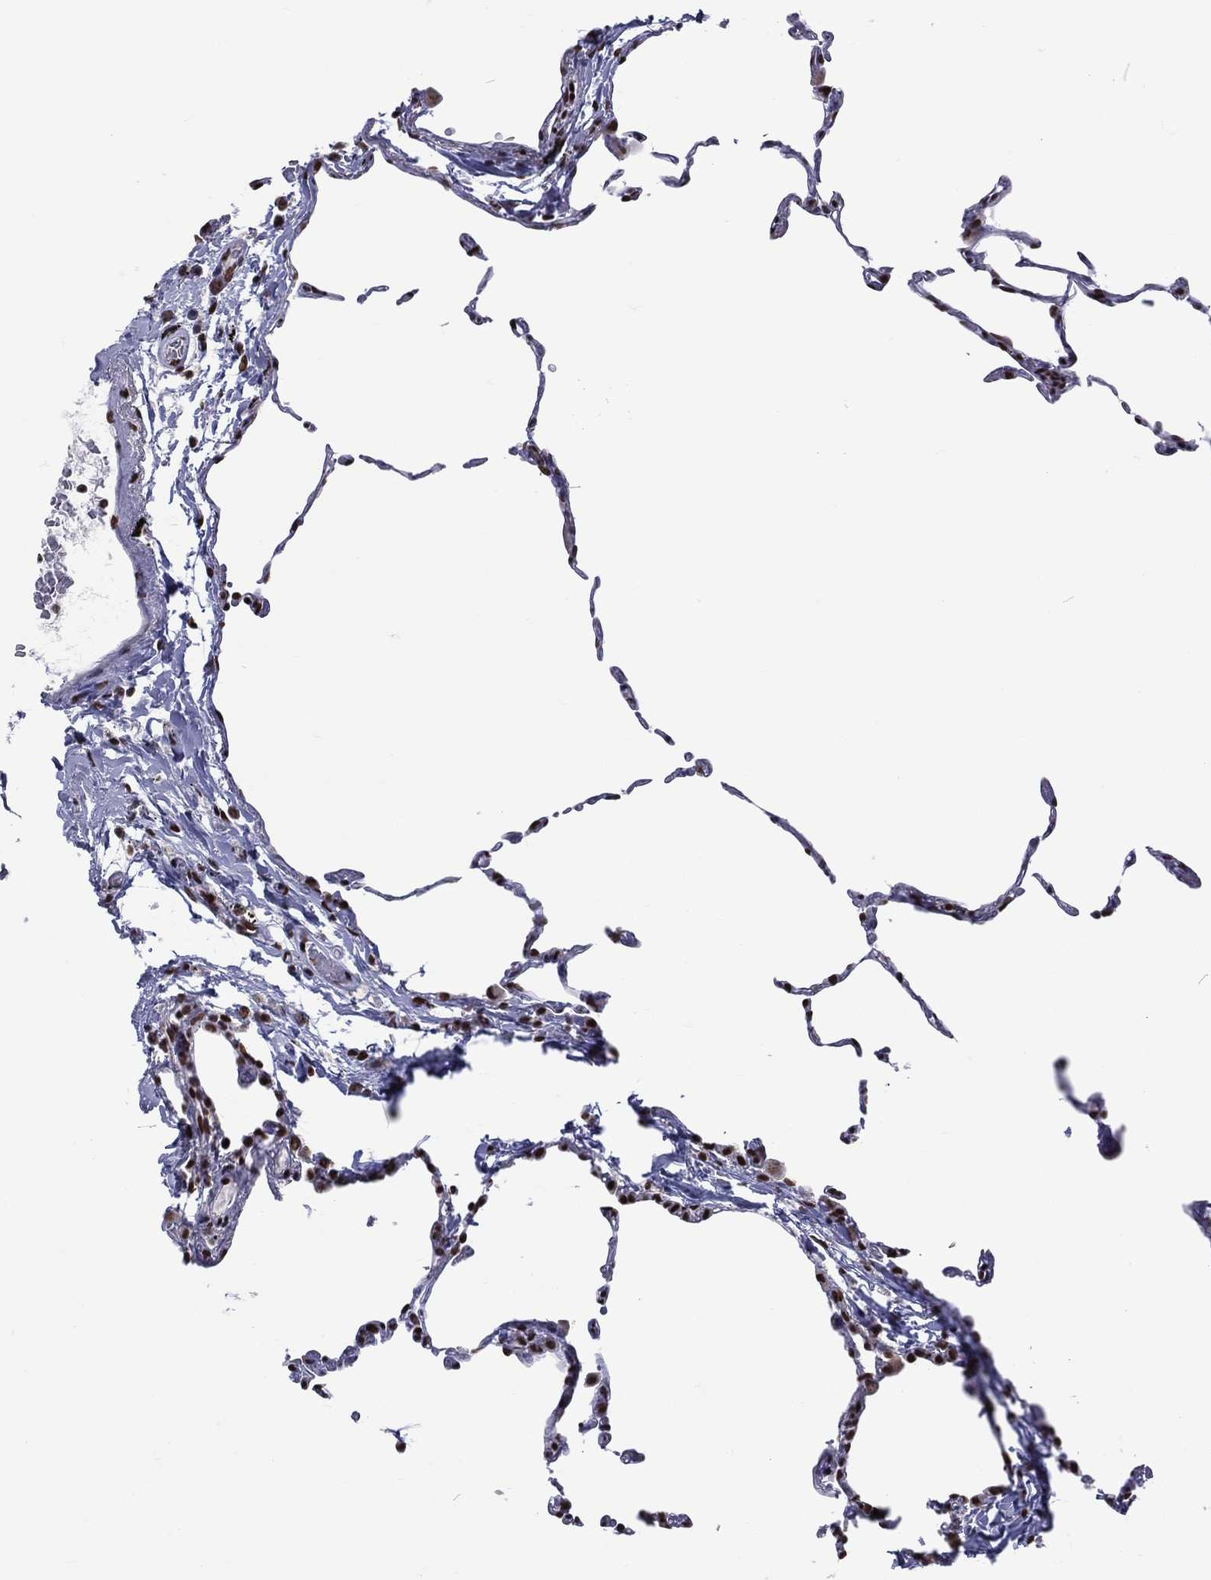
{"staining": {"intensity": "strong", "quantity": ">75%", "location": "nuclear"}, "tissue": "lung", "cell_type": "Alveolar cells", "image_type": "normal", "snomed": [{"axis": "morphology", "description": "Normal tissue, NOS"}, {"axis": "topography", "description": "Lung"}], "caption": "Approximately >75% of alveolar cells in benign lung exhibit strong nuclear protein staining as visualized by brown immunohistochemical staining.", "gene": "ZNF7", "patient": {"sex": "female", "age": 57}}